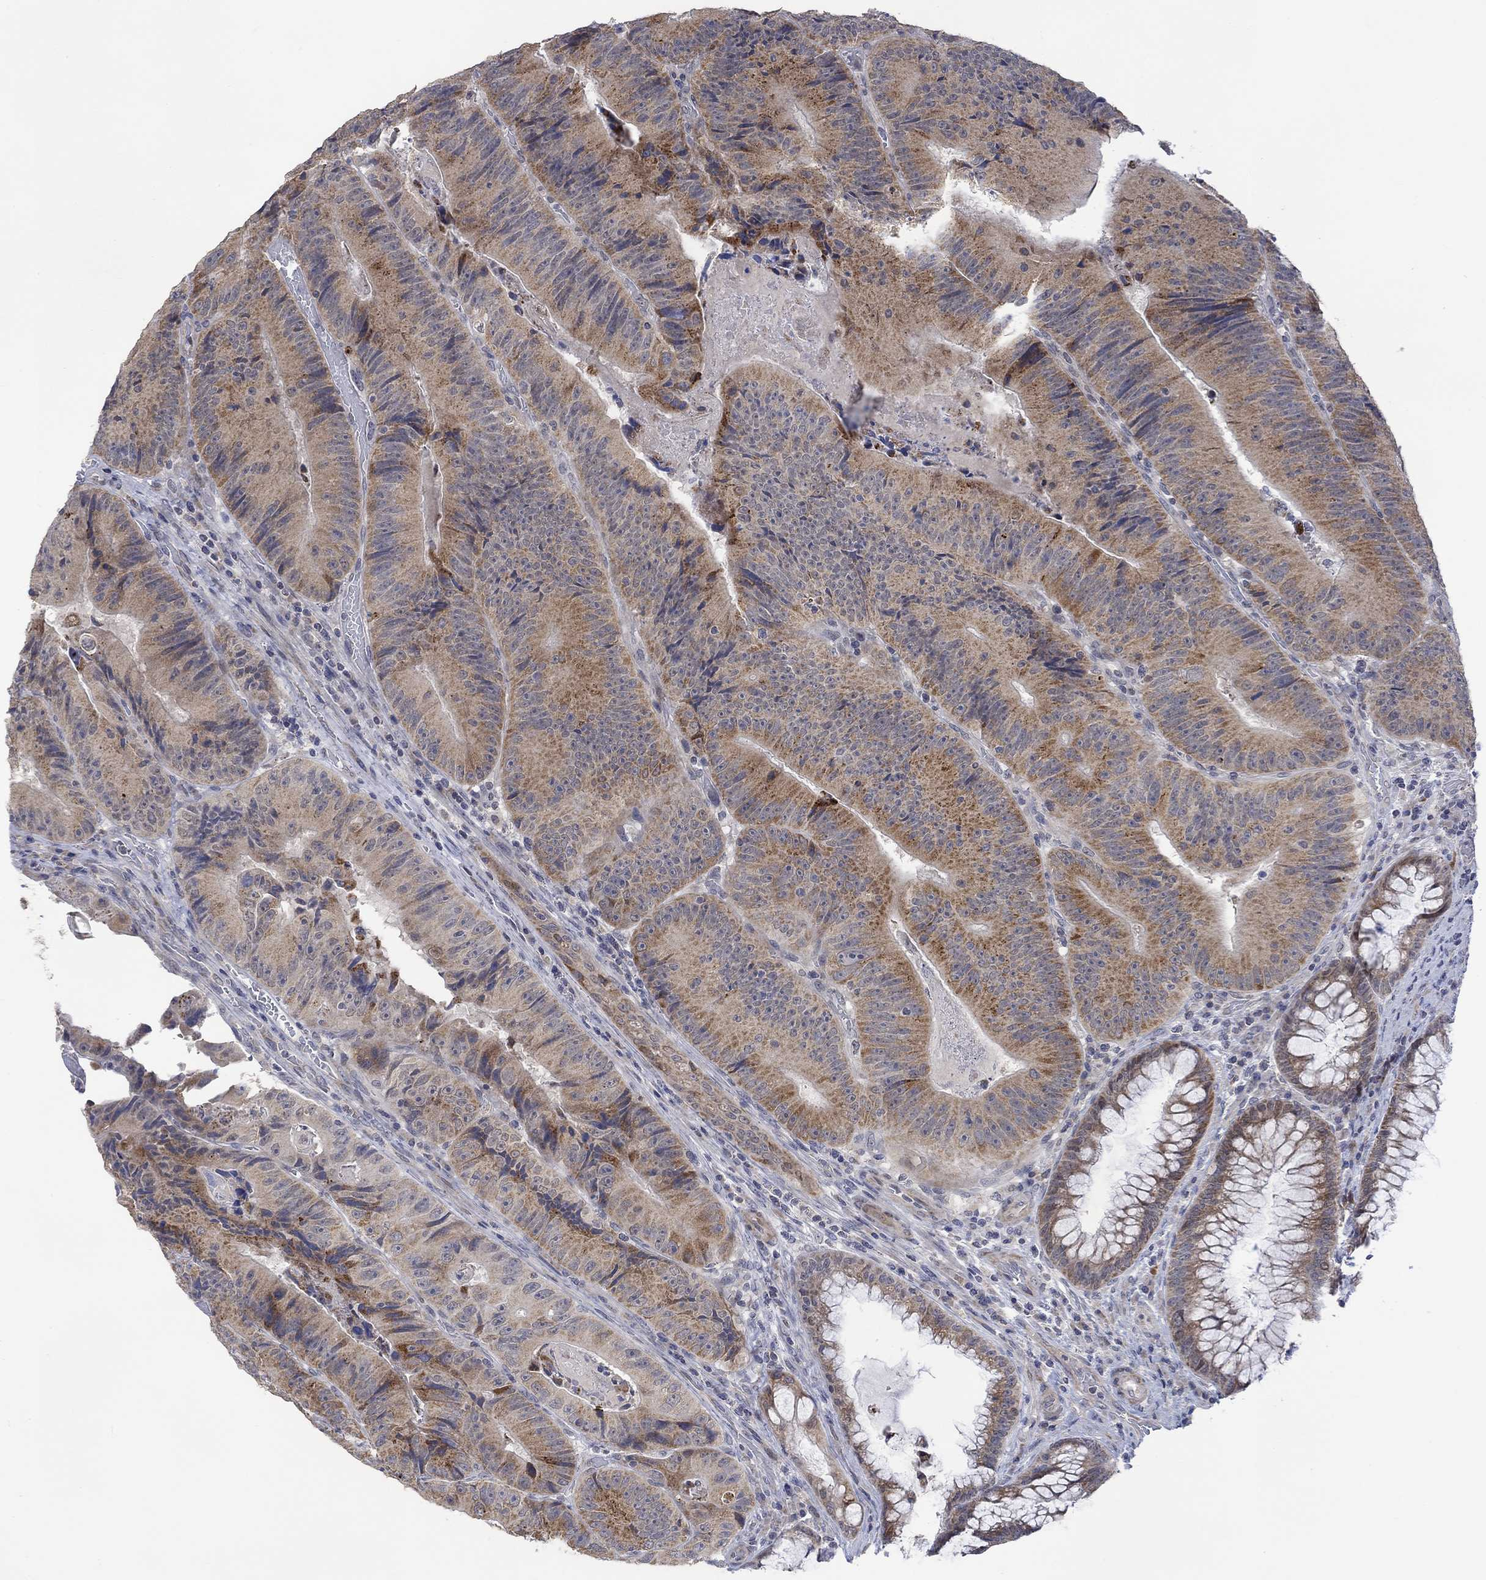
{"staining": {"intensity": "moderate", "quantity": "25%-75%", "location": "cytoplasmic/membranous"}, "tissue": "colorectal cancer", "cell_type": "Tumor cells", "image_type": "cancer", "snomed": [{"axis": "morphology", "description": "Adenocarcinoma, NOS"}, {"axis": "topography", "description": "Colon"}], "caption": "IHC micrograph of human colorectal cancer (adenocarcinoma) stained for a protein (brown), which displays medium levels of moderate cytoplasmic/membranous staining in about 25%-75% of tumor cells.", "gene": "SLC48A1", "patient": {"sex": "female", "age": 86}}